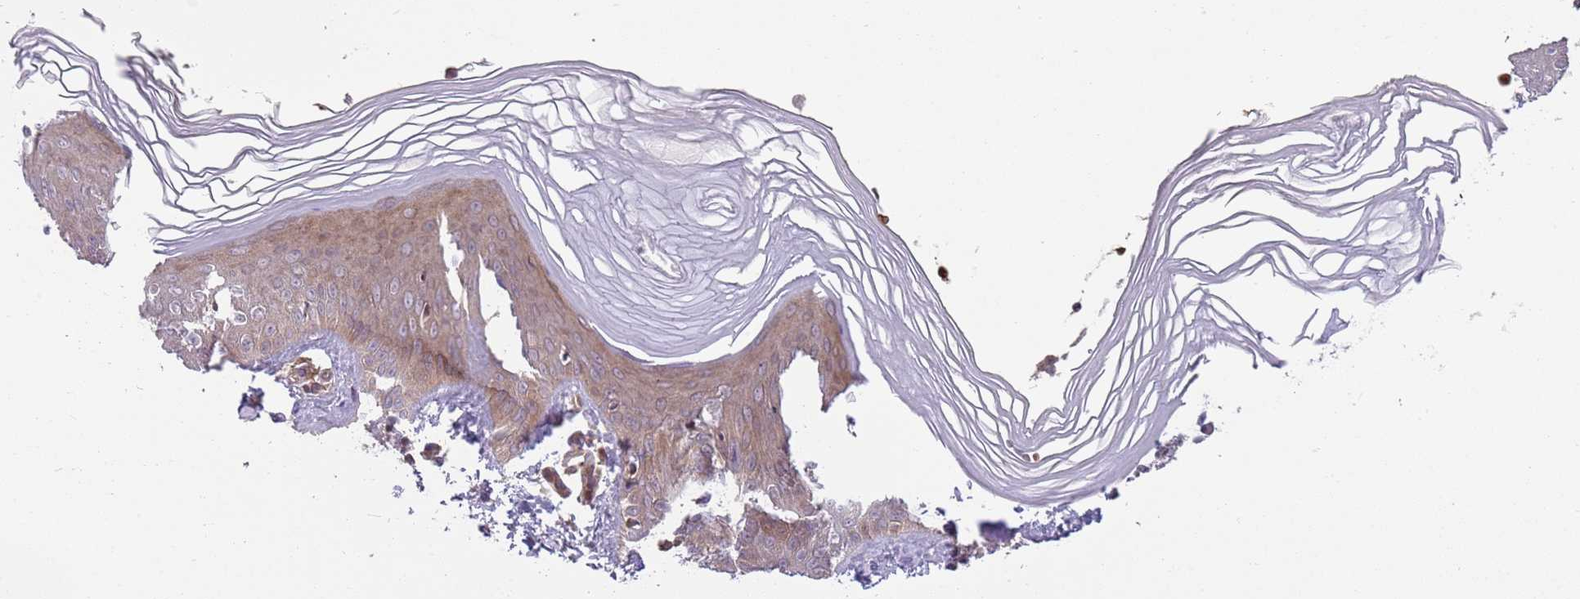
{"staining": {"intensity": "weak", "quantity": ">75%", "location": "cytoplasmic/membranous"}, "tissue": "skin", "cell_type": "Epidermal cells", "image_type": "normal", "snomed": [{"axis": "morphology", "description": "Normal tissue, NOS"}, {"axis": "morphology", "description": "Inflammation, NOS"}, {"axis": "topography", "description": "Soft tissue"}, {"axis": "topography", "description": "Anal"}], "caption": "A high-resolution micrograph shows IHC staining of unremarkable skin, which demonstrates weak cytoplasmic/membranous staining in about >75% of epidermal cells. (IHC, brightfield microscopy, high magnification).", "gene": "GGA1", "patient": {"sex": "female", "age": 15}}